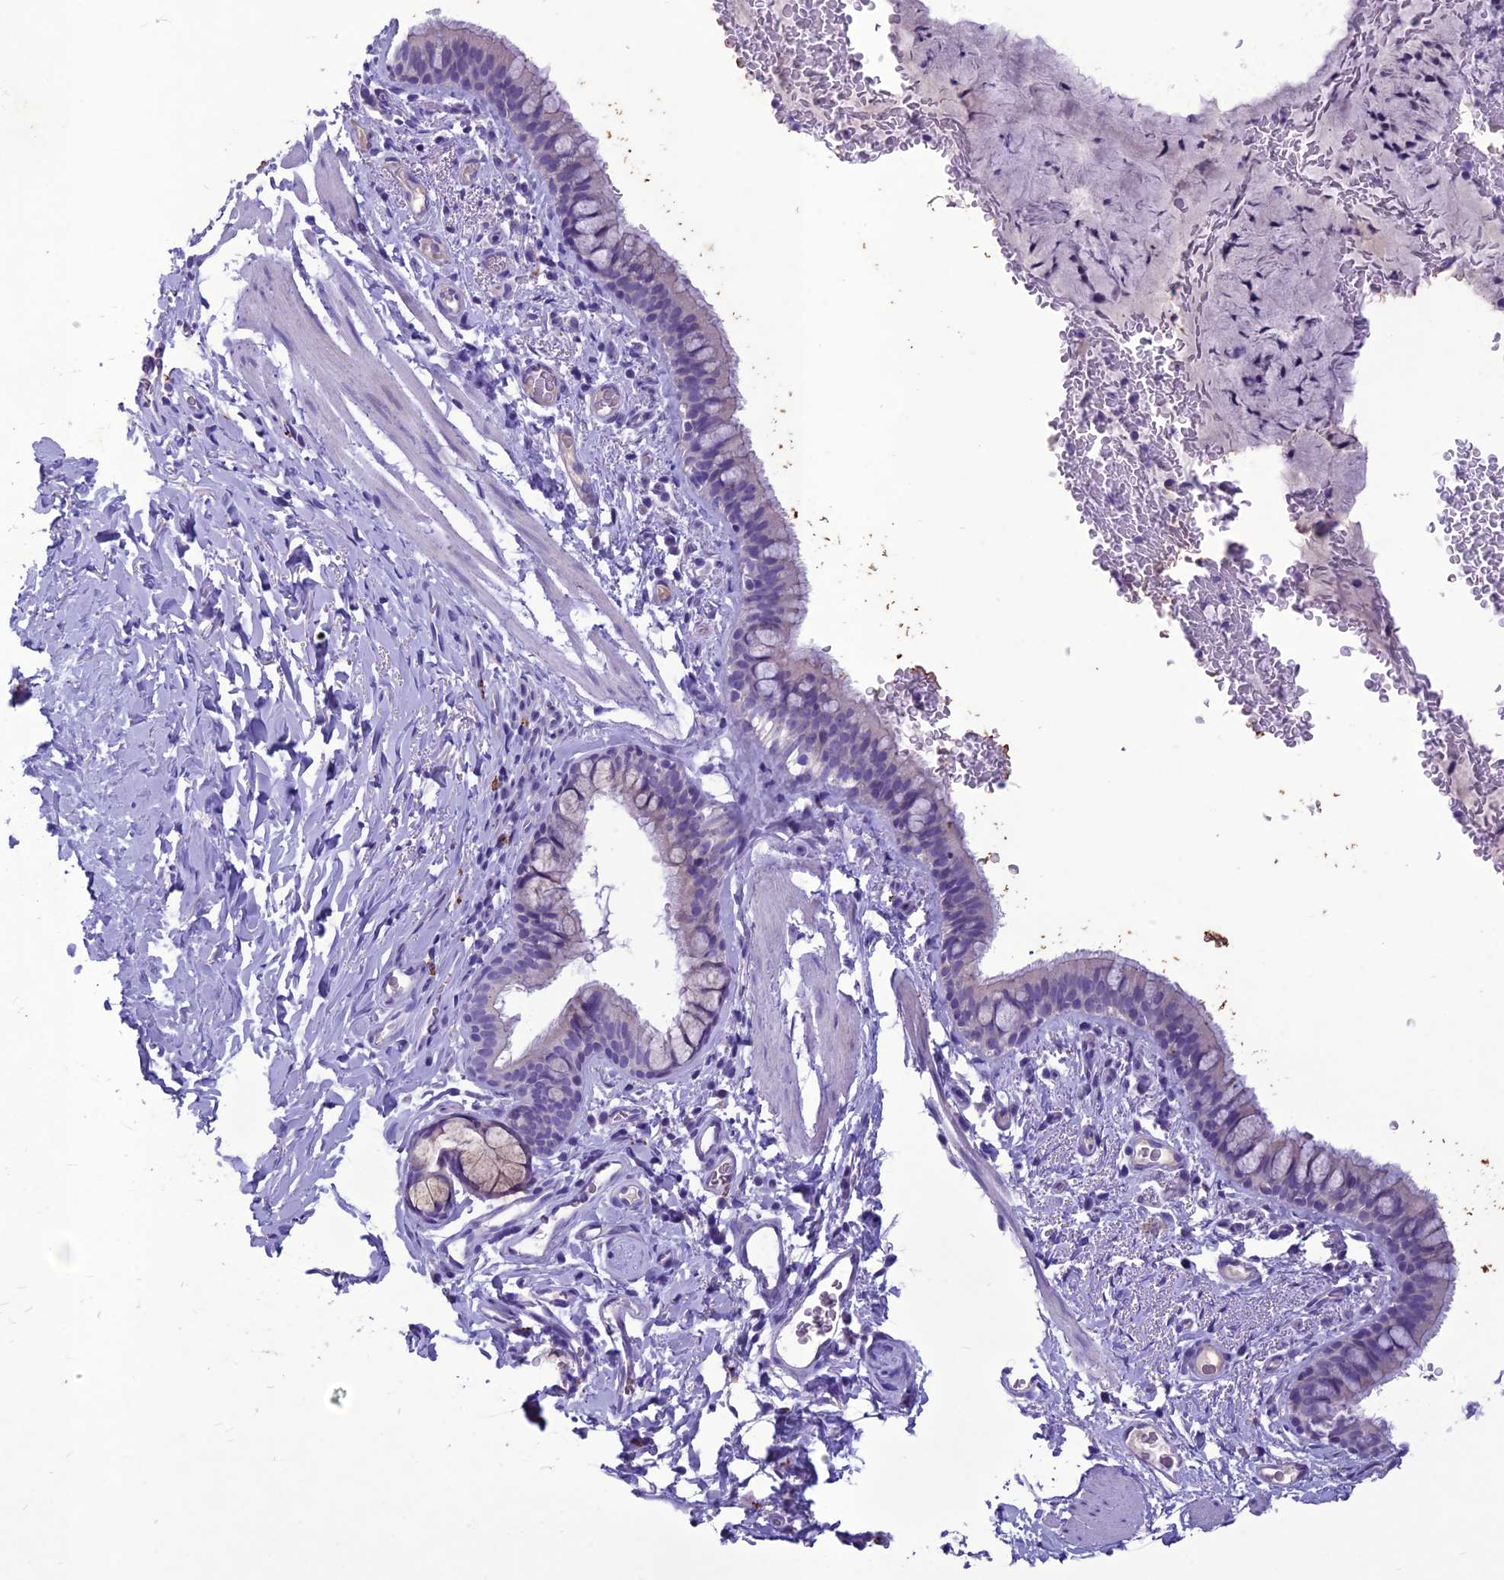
{"staining": {"intensity": "negative", "quantity": "none", "location": "none"}, "tissue": "bronchus", "cell_type": "Respiratory epithelial cells", "image_type": "normal", "snomed": [{"axis": "morphology", "description": "Normal tissue, NOS"}, {"axis": "topography", "description": "Cartilage tissue"}, {"axis": "topography", "description": "Bronchus"}], "caption": "High power microscopy micrograph of an IHC histopathology image of normal bronchus, revealing no significant staining in respiratory epithelial cells.", "gene": "IFT172", "patient": {"sex": "female", "age": 36}}